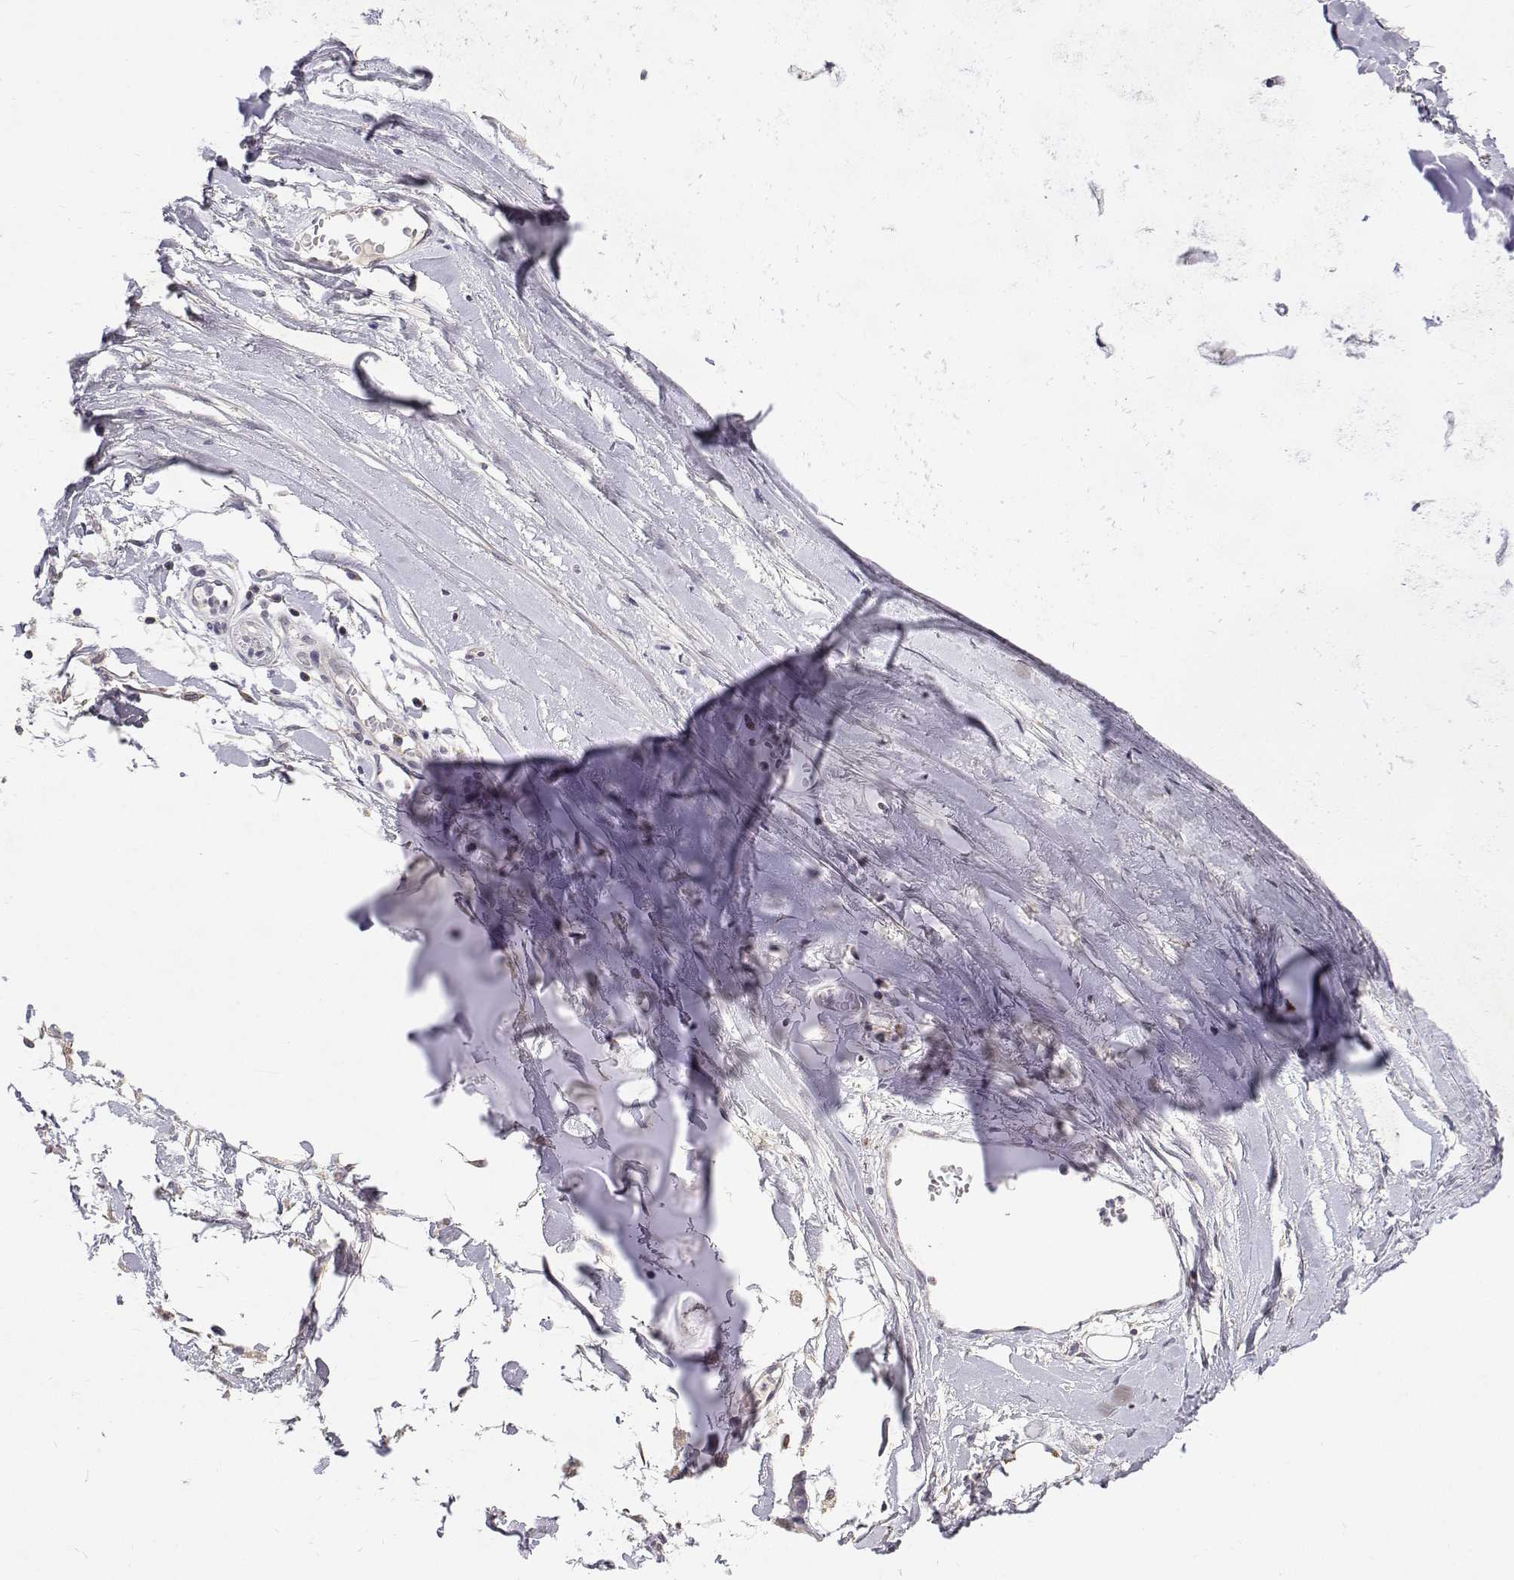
{"staining": {"intensity": "negative", "quantity": "none", "location": "none"}, "tissue": "adipose tissue", "cell_type": "Adipocytes", "image_type": "normal", "snomed": [{"axis": "morphology", "description": "Normal tissue, NOS"}, {"axis": "topography", "description": "Cartilage tissue"}, {"axis": "topography", "description": "Nasopharynx"}, {"axis": "topography", "description": "Thyroid gland"}], "caption": "DAB immunohistochemical staining of benign adipose tissue shows no significant positivity in adipocytes. Brightfield microscopy of immunohistochemistry stained with DAB (brown) and hematoxylin (blue), captured at high magnification.", "gene": "TRIM60", "patient": {"sex": "male", "age": 63}}